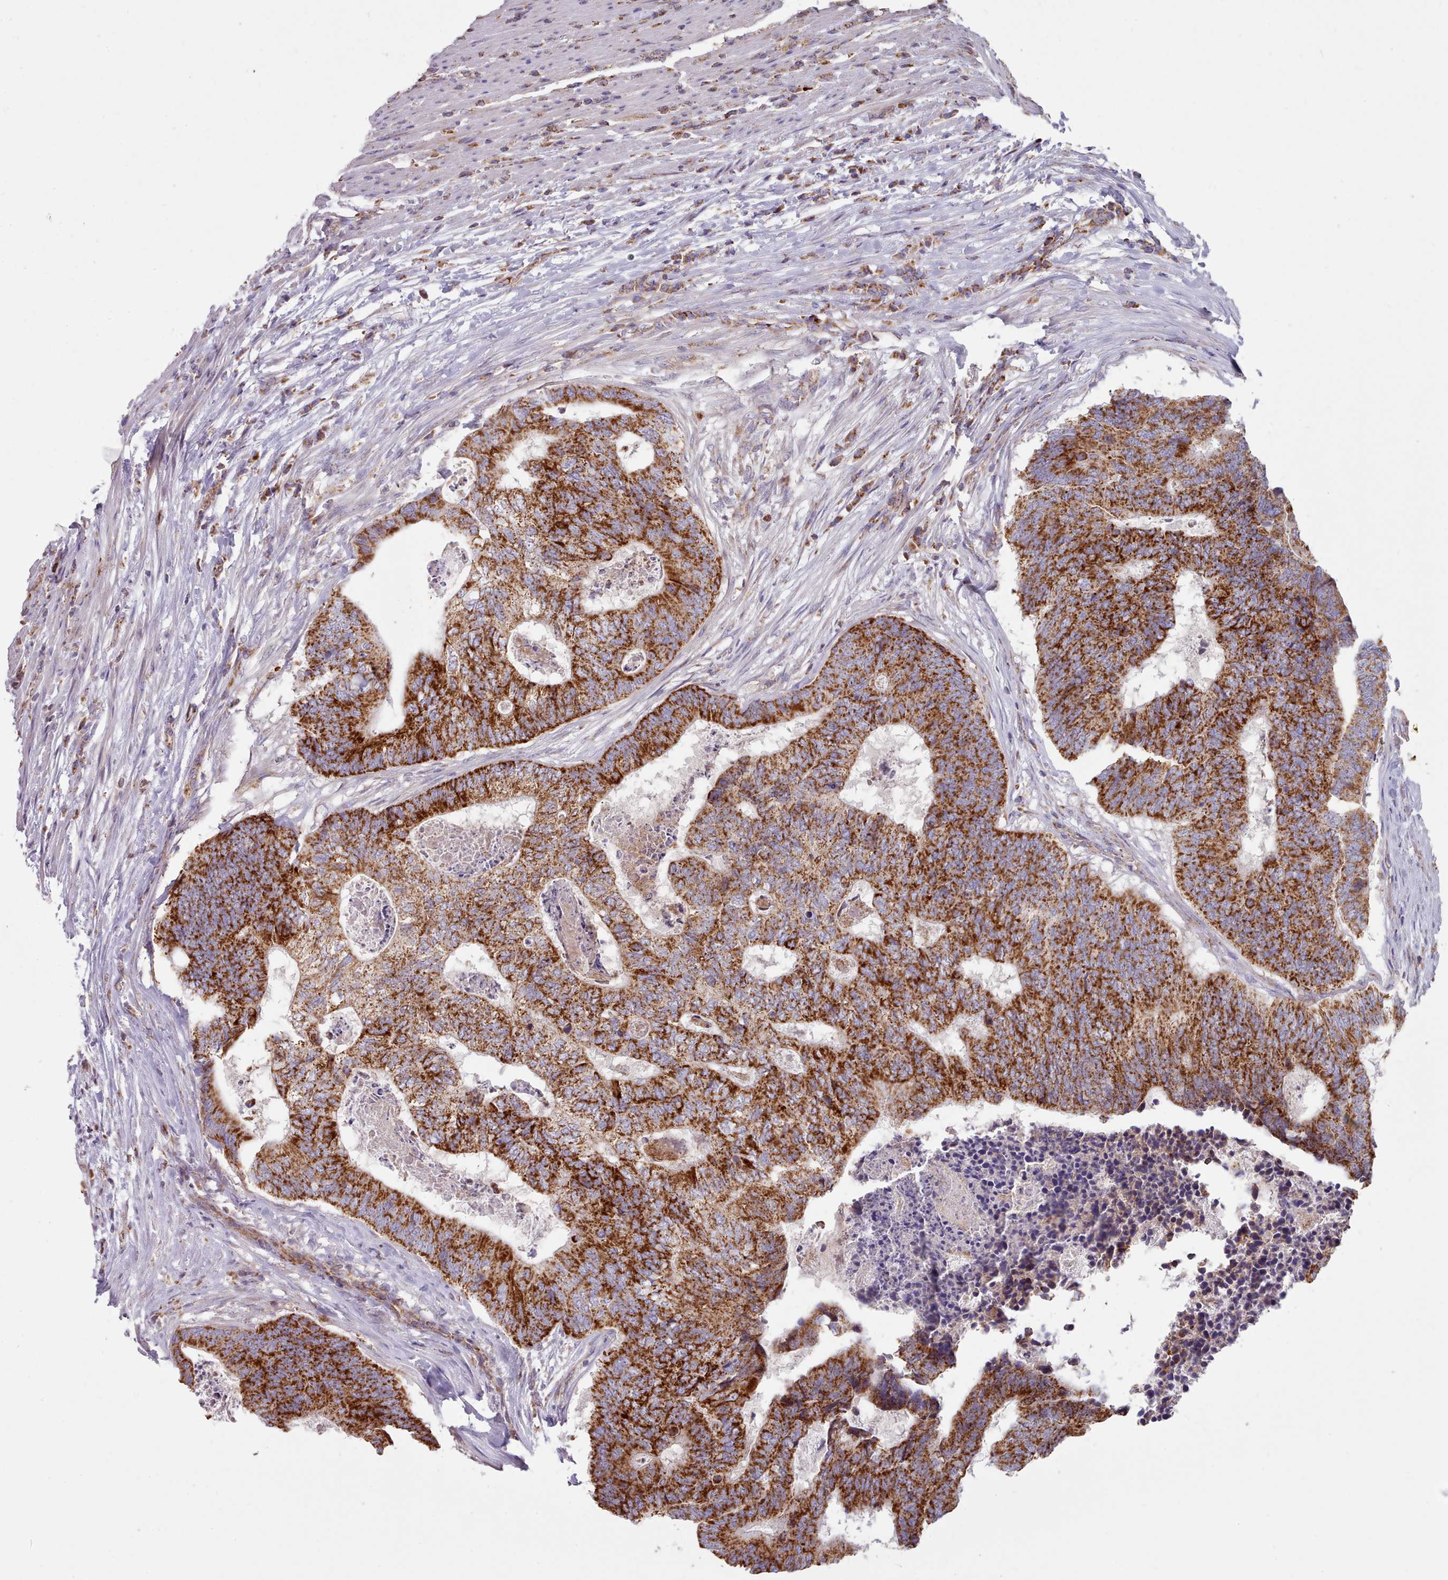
{"staining": {"intensity": "strong", "quantity": ">75%", "location": "cytoplasmic/membranous"}, "tissue": "colorectal cancer", "cell_type": "Tumor cells", "image_type": "cancer", "snomed": [{"axis": "morphology", "description": "Adenocarcinoma, NOS"}, {"axis": "topography", "description": "Colon"}], "caption": "The histopathology image demonstrates staining of colorectal cancer, revealing strong cytoplasmic/membranous protein staining (brown color) within tumor cells.", "gene": "HSDL2", "patient": {"sex": "female", "age": 67}}